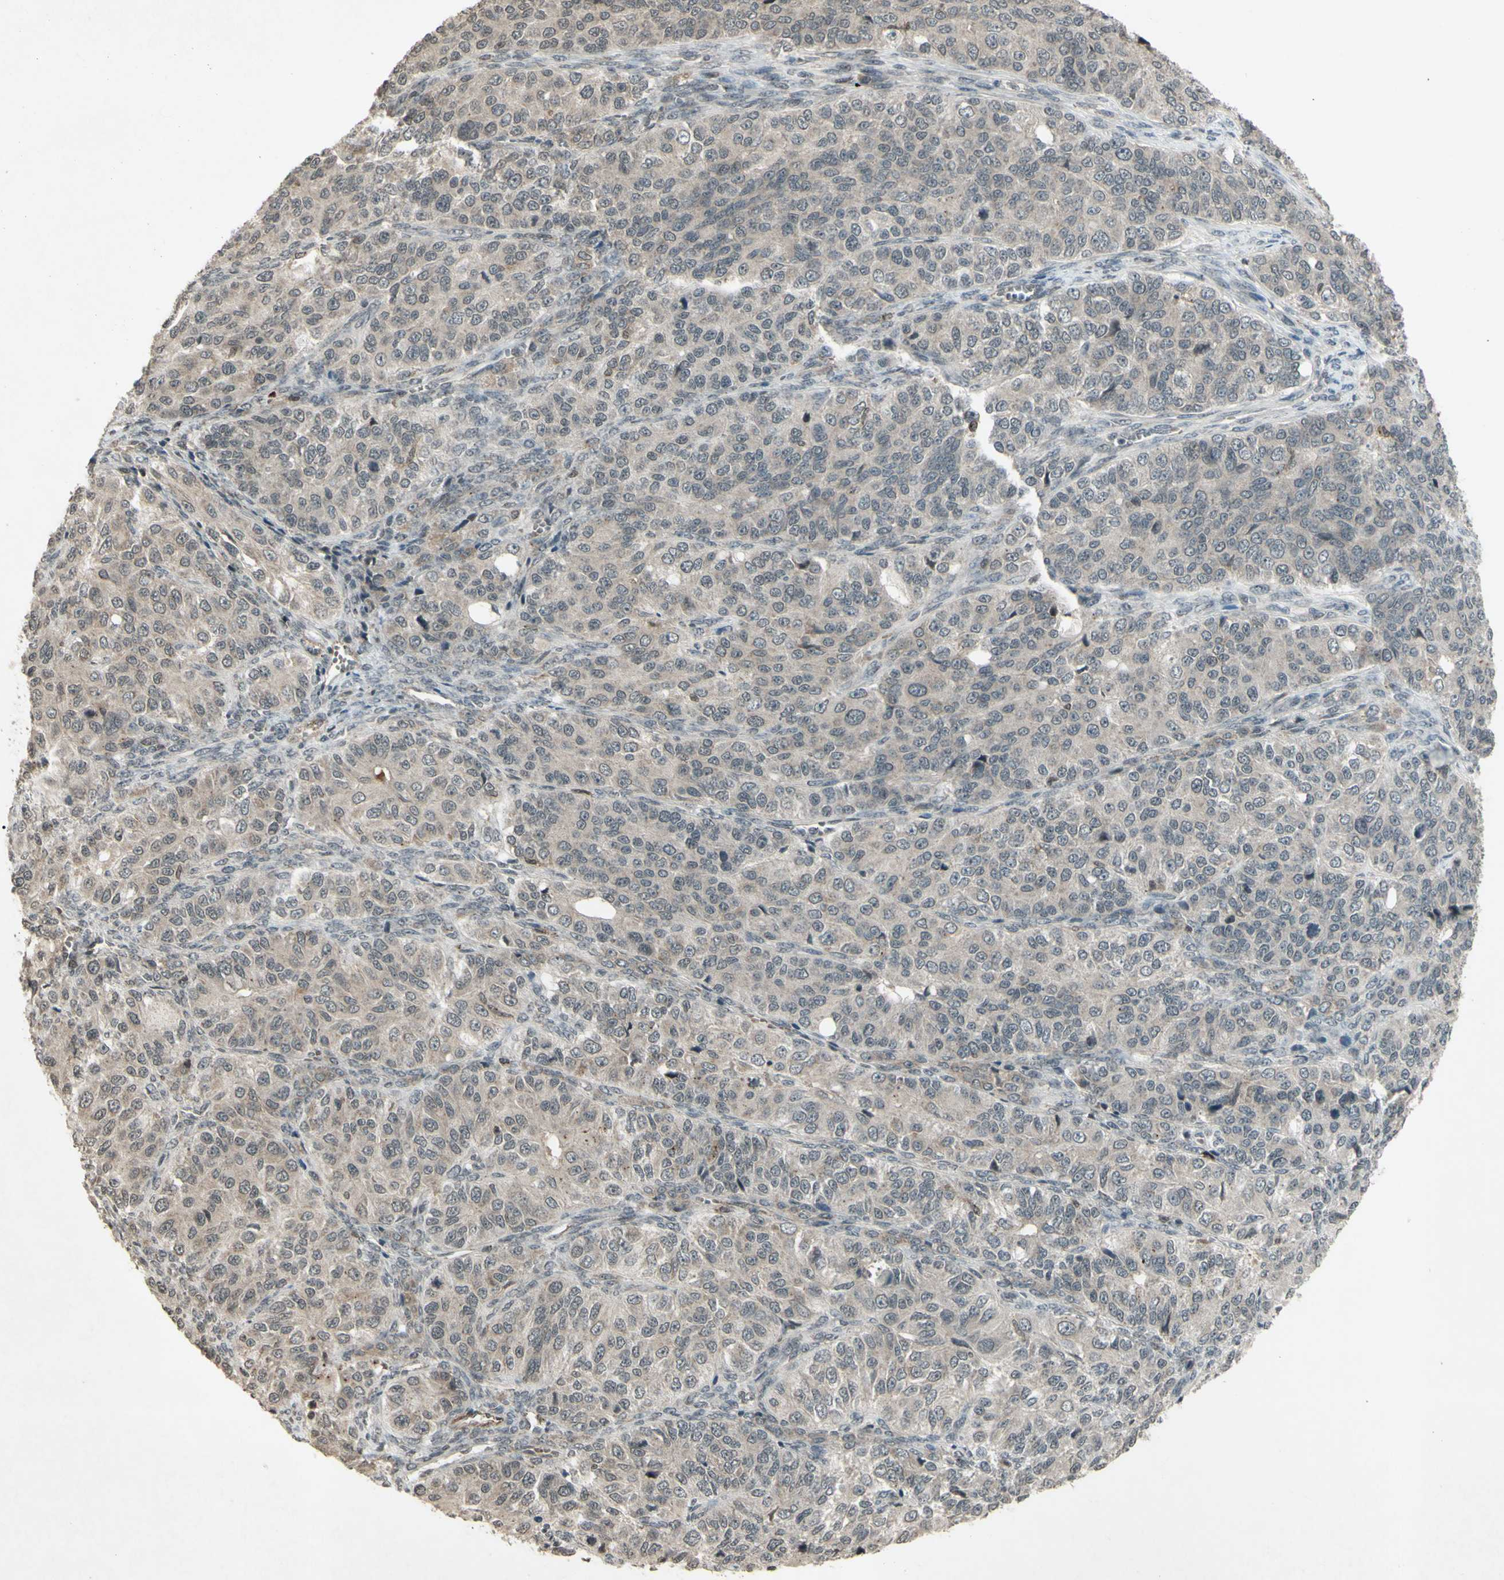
{"staining": {"intensity": "weak", "quantity": ">75%", "location": "cytoplasmic/membranous"}, "tissue": "ovarian cancer", "cell_type": "Tumor cells", "image_type": "cancer", "snomed": [{"axis": "morphology", "description": "Carcinoma, endometroid"}, {"axis": "topography", "description": "Ovary"}], "caption": "Immunohistochemical staining of endometroid carcinoma (ovarian) displays weak cytoplasmic/membranous protein expression in approximately >75% of tumor cells.", "gene": "BLNK", "patient": {"sex": "female", "age": 51}}